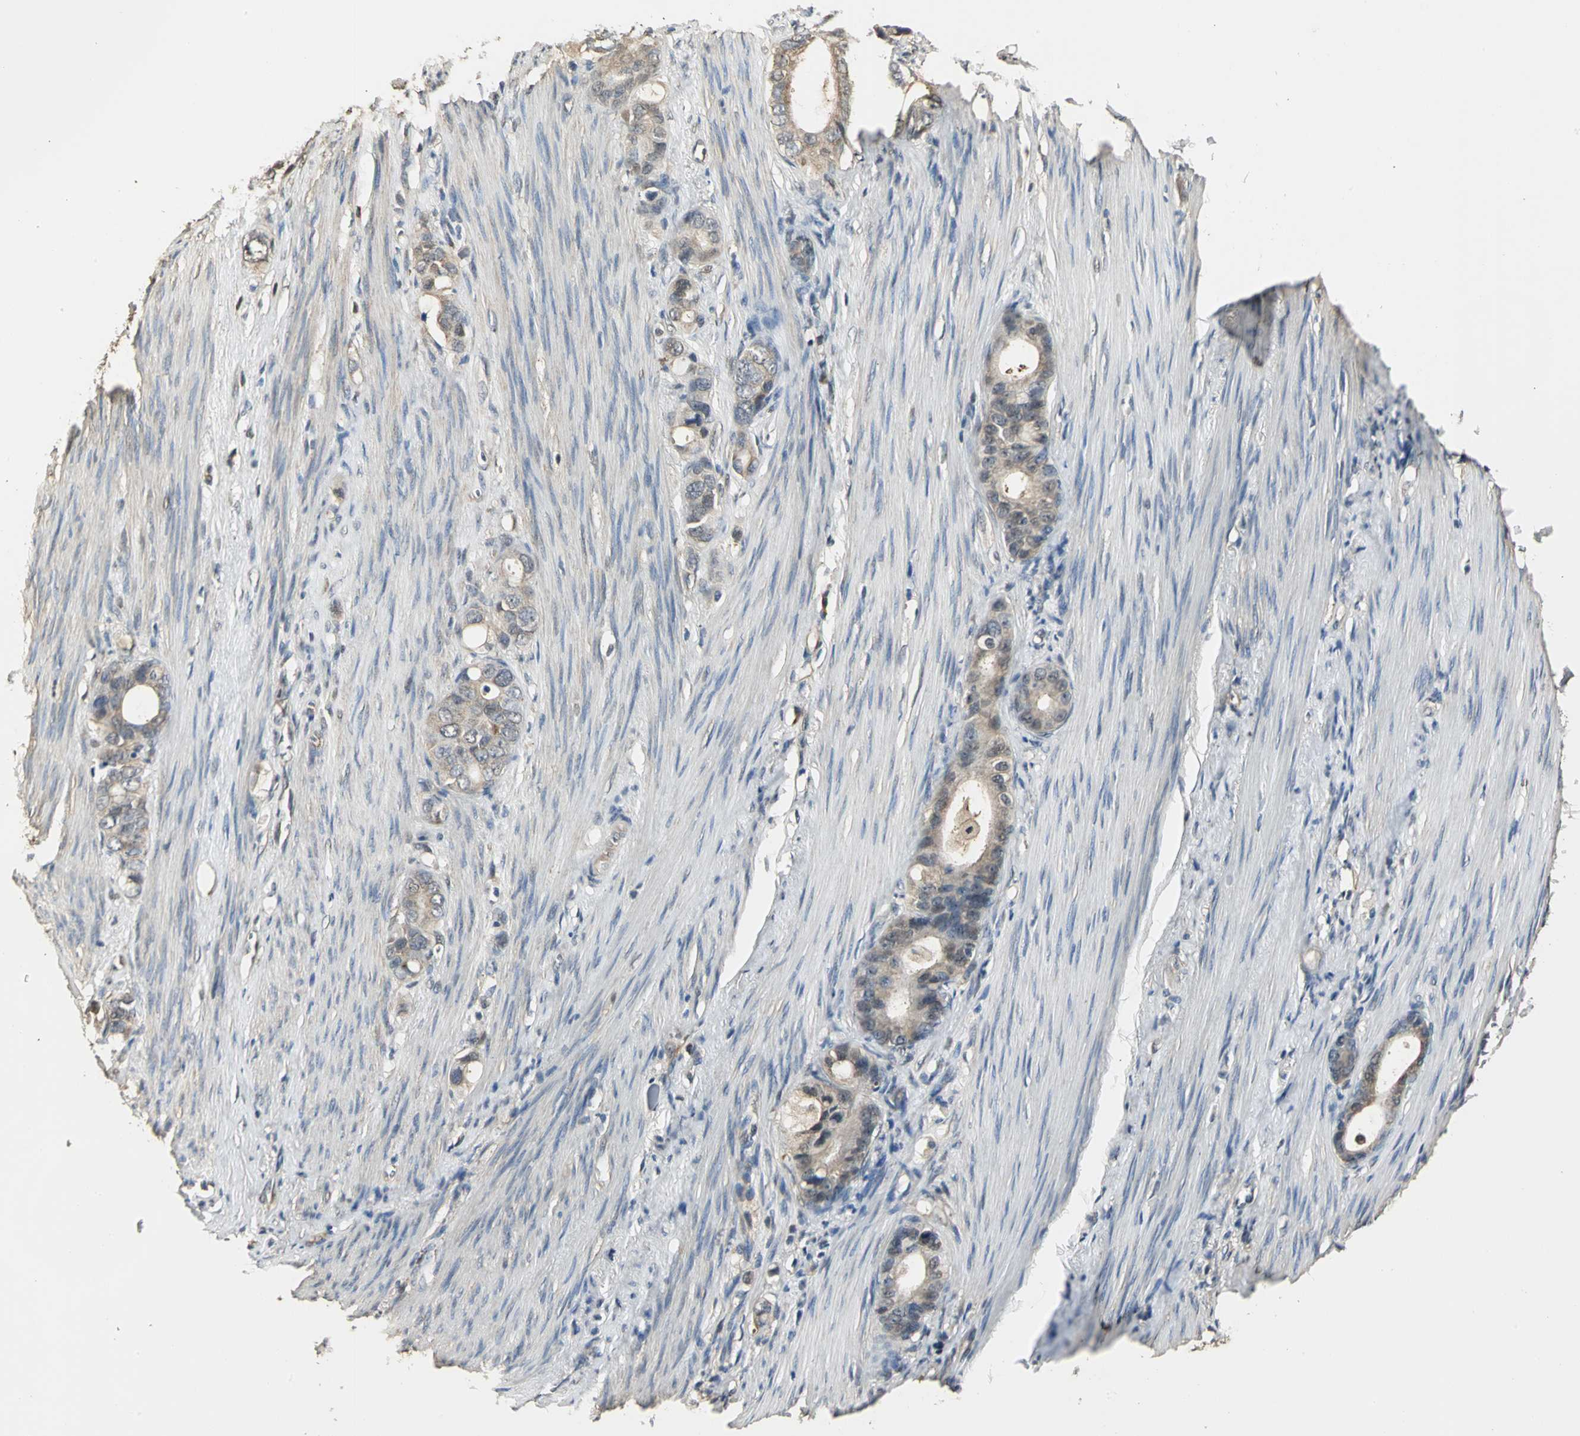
{"staining": {"intensity": "moderate", "quantity": ">75%", "location": "cytoplasmic/membranous"}, "tissue": "stomach cancer", "cell_type": "Tumor cells", "image_type": "cancer", "snomed": [{"axis": "morphology", "description": "Adenocarcinoma, NOS"}, {"axis": "topography", "description": "Stomach"}], "caption": "Stomach cancer stained for a protein shows moderate cytoplasmic/membranous positivity in tumor cells.", "gene": "PARK7", "patient": {"sex": "female", "age": 75}}